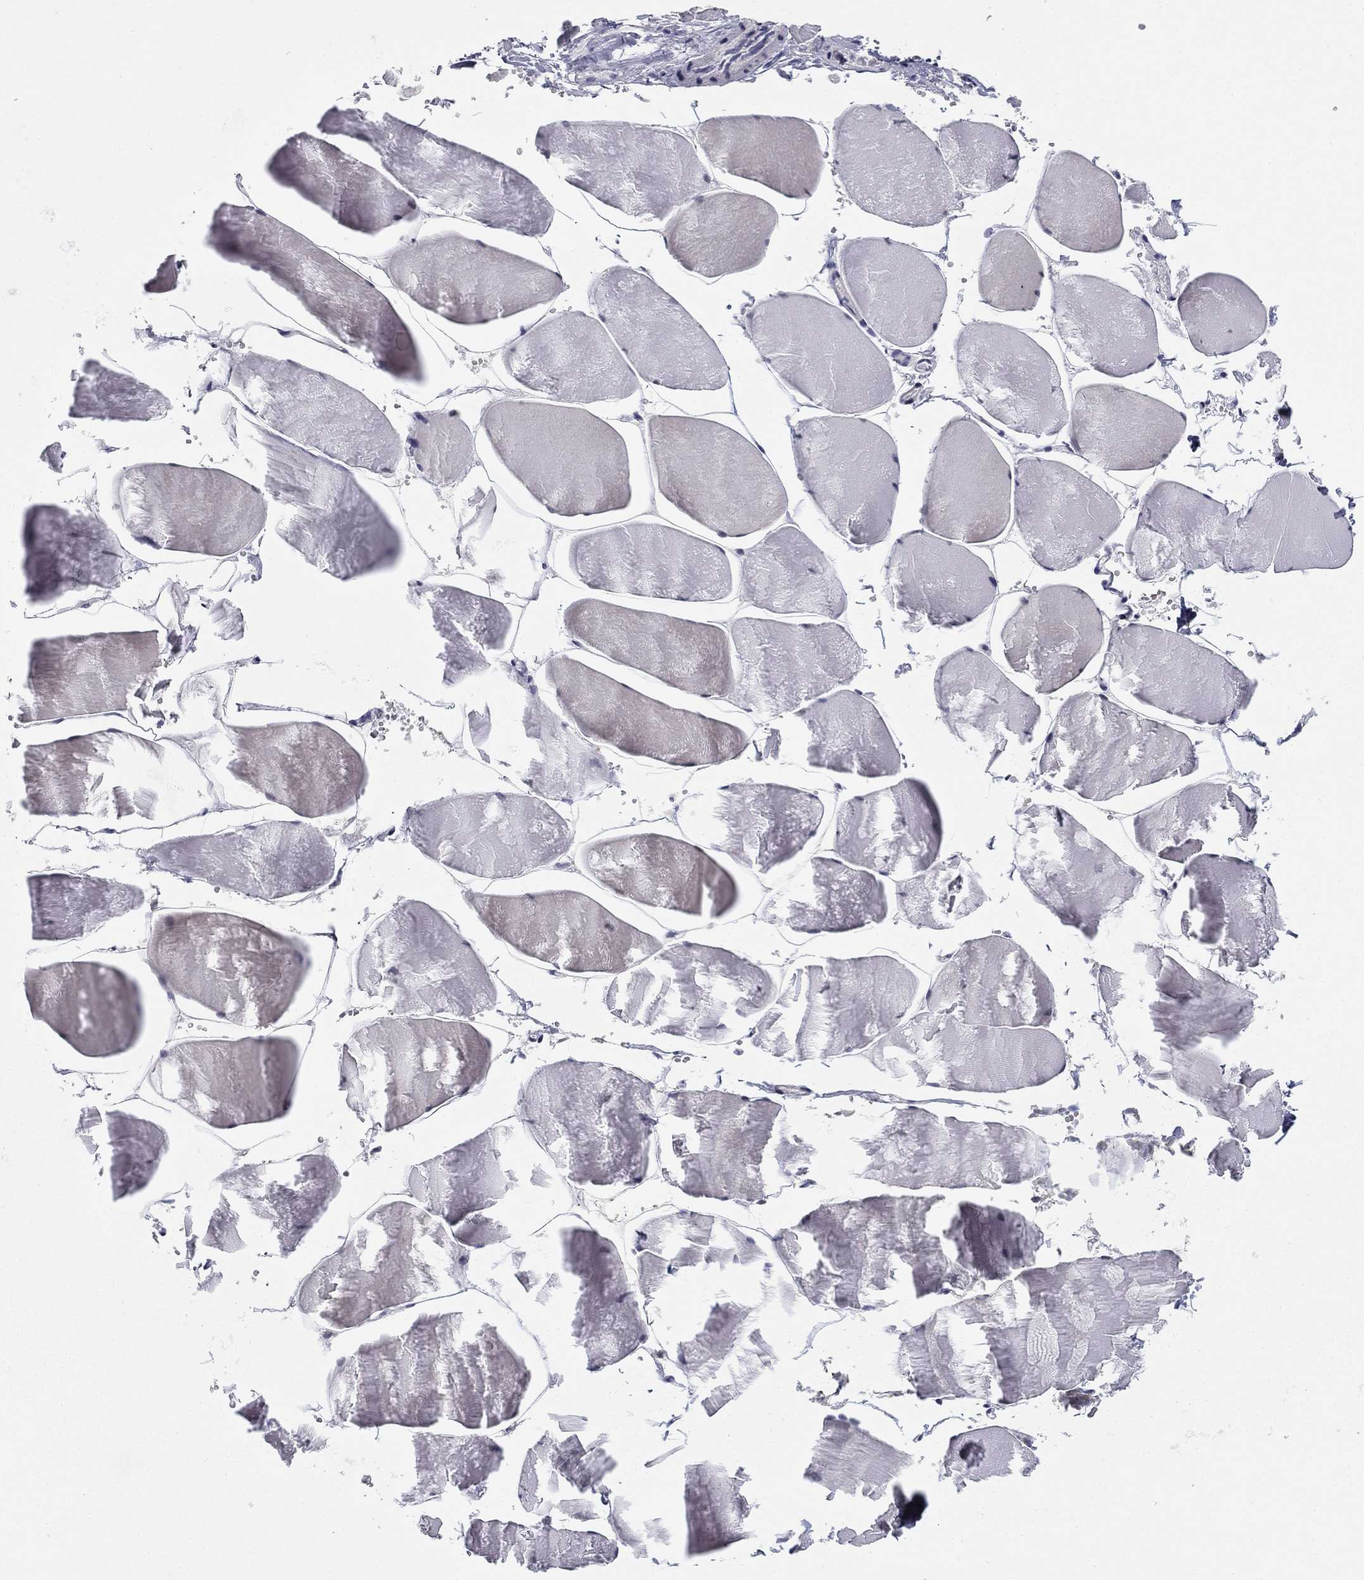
{"staining": {"intensity": "negative", "quantity": "none", "location": "none"}, "tissue": "skeletal muscle", "cell_type": "Myocytes", "image_type": "normal", "snomed": [{"axis": "morphology", "description": "Normal tissue, NOS"}, {"axis": "morphology", "description": "Malignant melanoma, Metastatic site"}, {"axis": "topography", "description": "Skeletal muscle"}], "caption": "Immunohistochemistry micrograph of normal skeletal muscle stained for a protein (brown), which exhibits no staining in myocytes. Brightfield microscopy of immunohistochemistry (IHC) stained with DAB (brown) and hematoxylin (blue), captured at high magnification.", "gene": "ARHGAP27", "patient": {"sex": "male", "age": 50}}